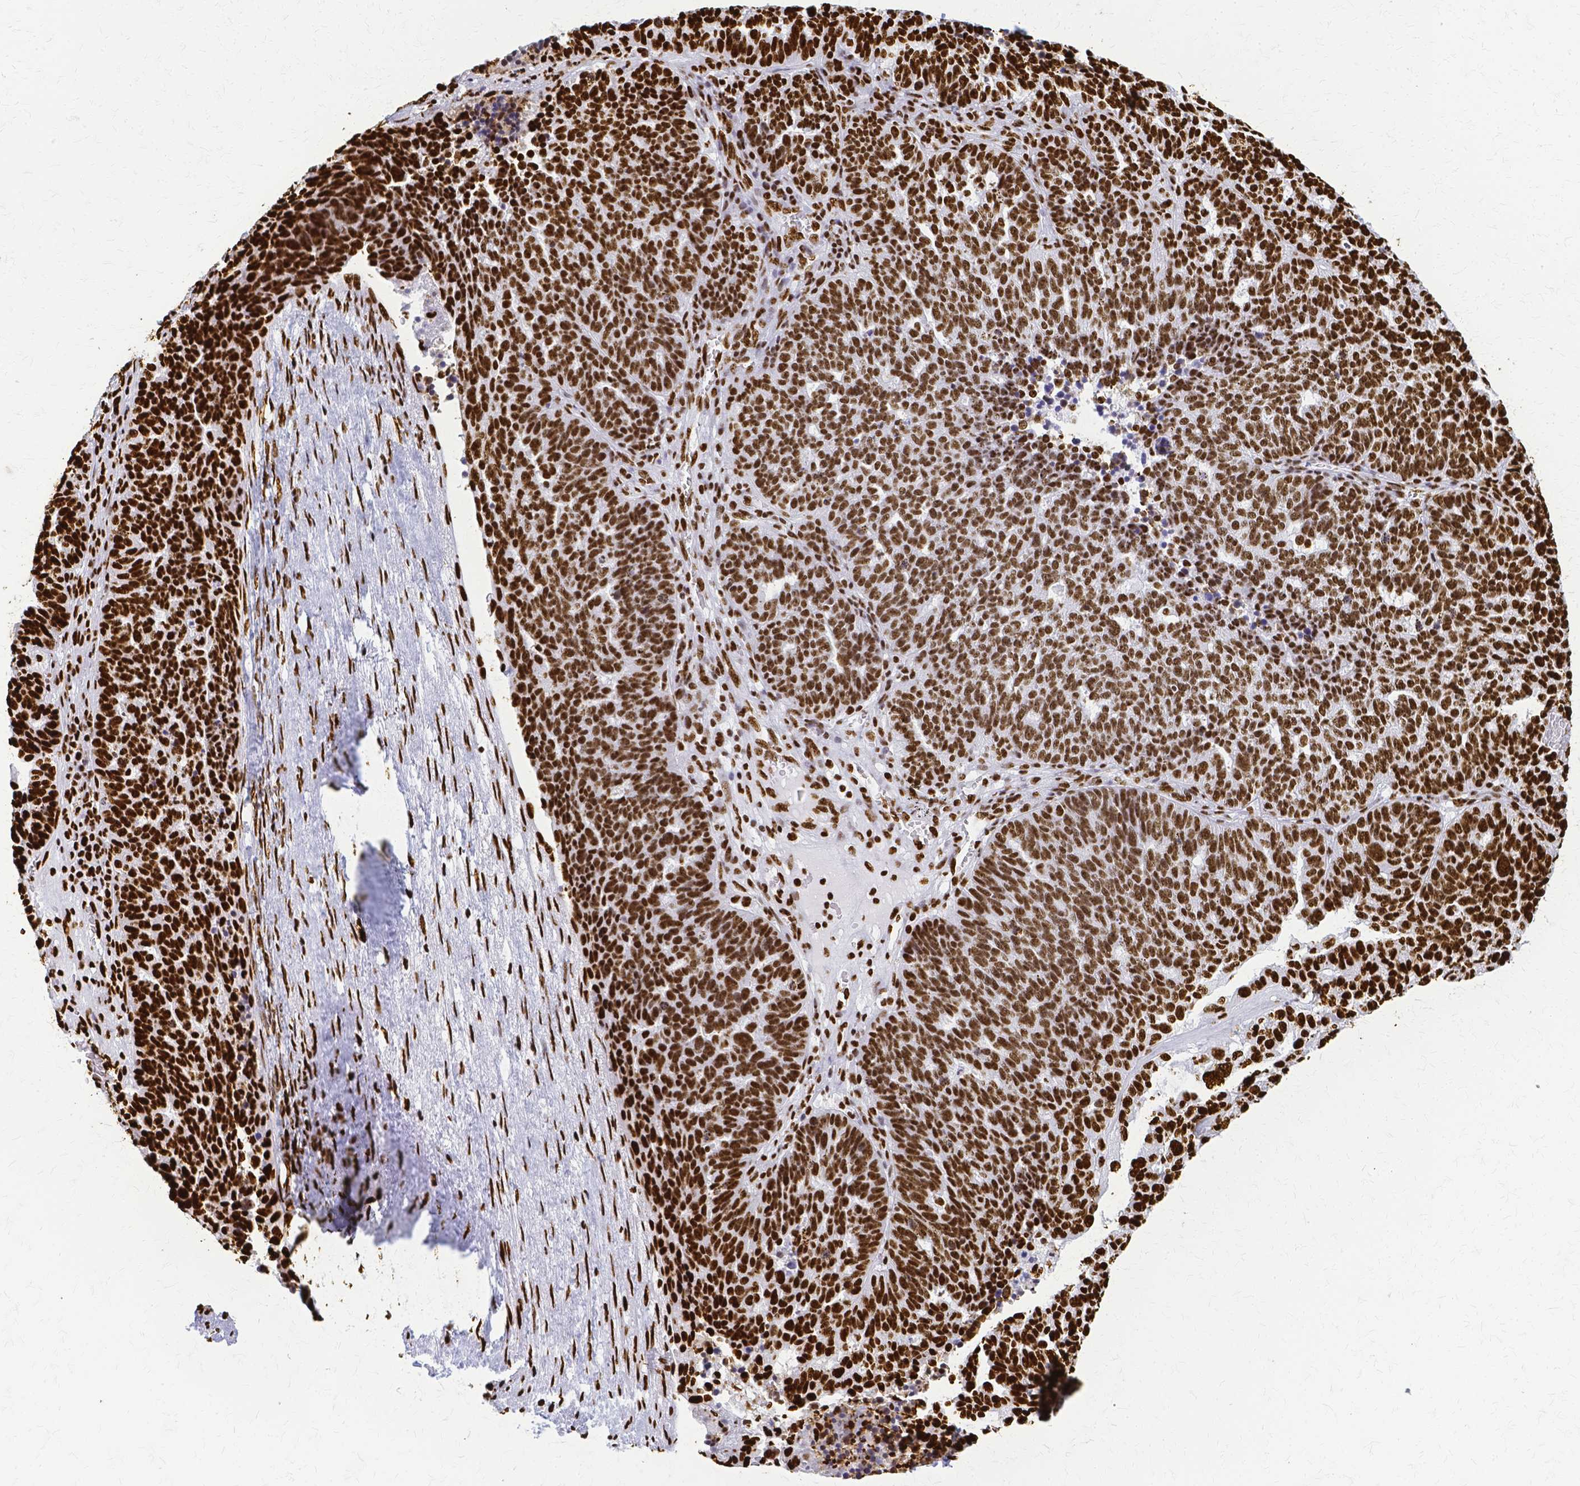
{"staining": {"intensity": "strong", "quantity": ">75%", "location": "nuclear"}, "tissue": "ovarian cancer", "cell_type": "Tumor cells", "image_type": "cancer", "snomed": [{"axis": "morphology", "description": "Cystadenocarcinoma, serous, NOS"}, {"axis": "topography", "description": "Ovary"}], "caption": "A brown stain shows strong nuclear positivity of a protein in human ovarian serous cystadenocarcinoma tumor cells.", "gene": "SFPQ", "patient": {"sex": "female", "age": 59}}